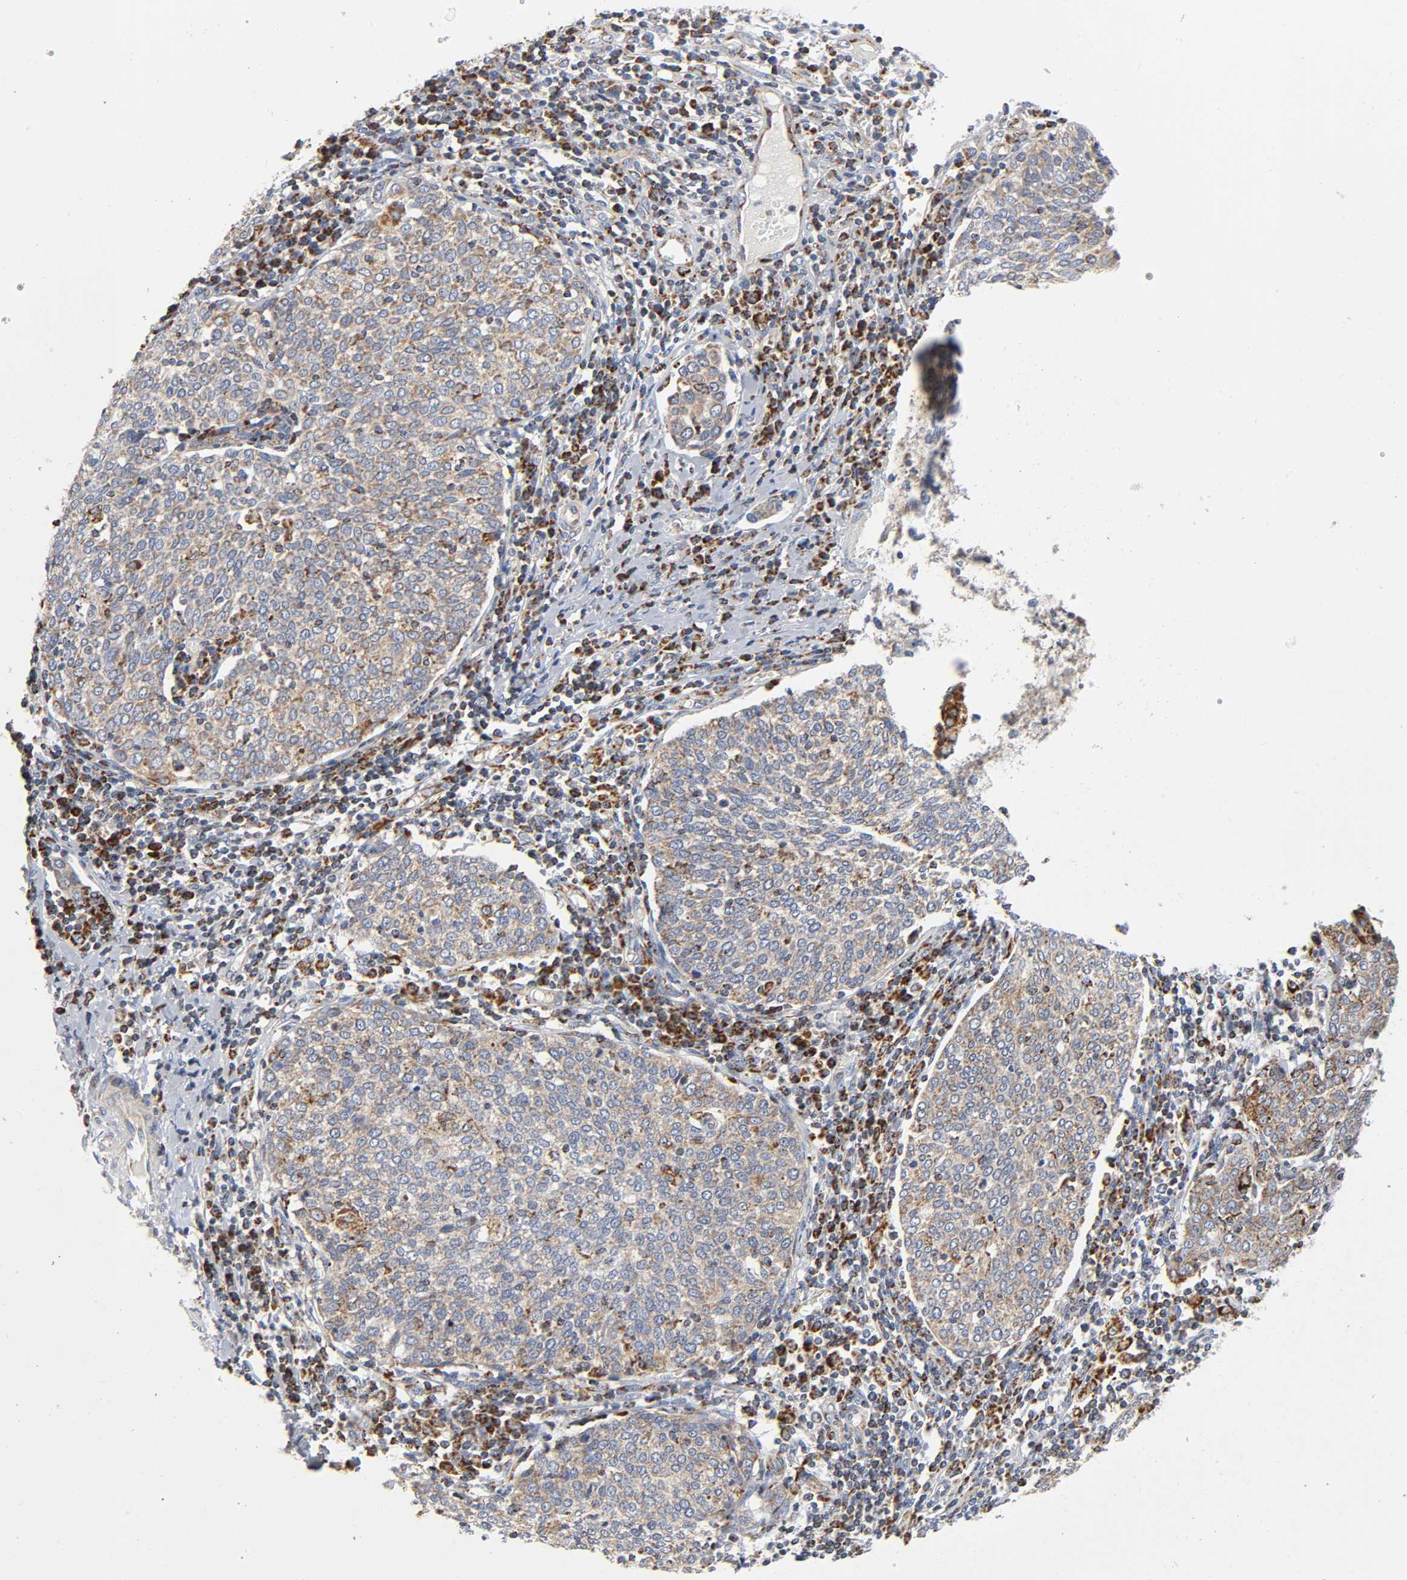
{"staining": {"intensity": "weak", "quantity": ">75%", "location": "cytoplasmic/membranous"}, "tissue": "cervical cancer", "cell_type": "Tumor cells", "image_type": "cancer", "snomed": [{"axis": "morphology", "description": "Squamous cell carcinoma, NOS"}, {"axis": "topography", "description": "Cervix"}], "caption": "Weak cytoplasmic/membranous staining is present in about >75% of tumor cells in cervical cancer. (Stains: DAB (3,3'-diaminobenzidine) in brown, nuclei in blue, Microscopy: brightfield microscopy at high magnification).", "gene": "BAK1", "patient": {"sex": "female", "age": 40}}